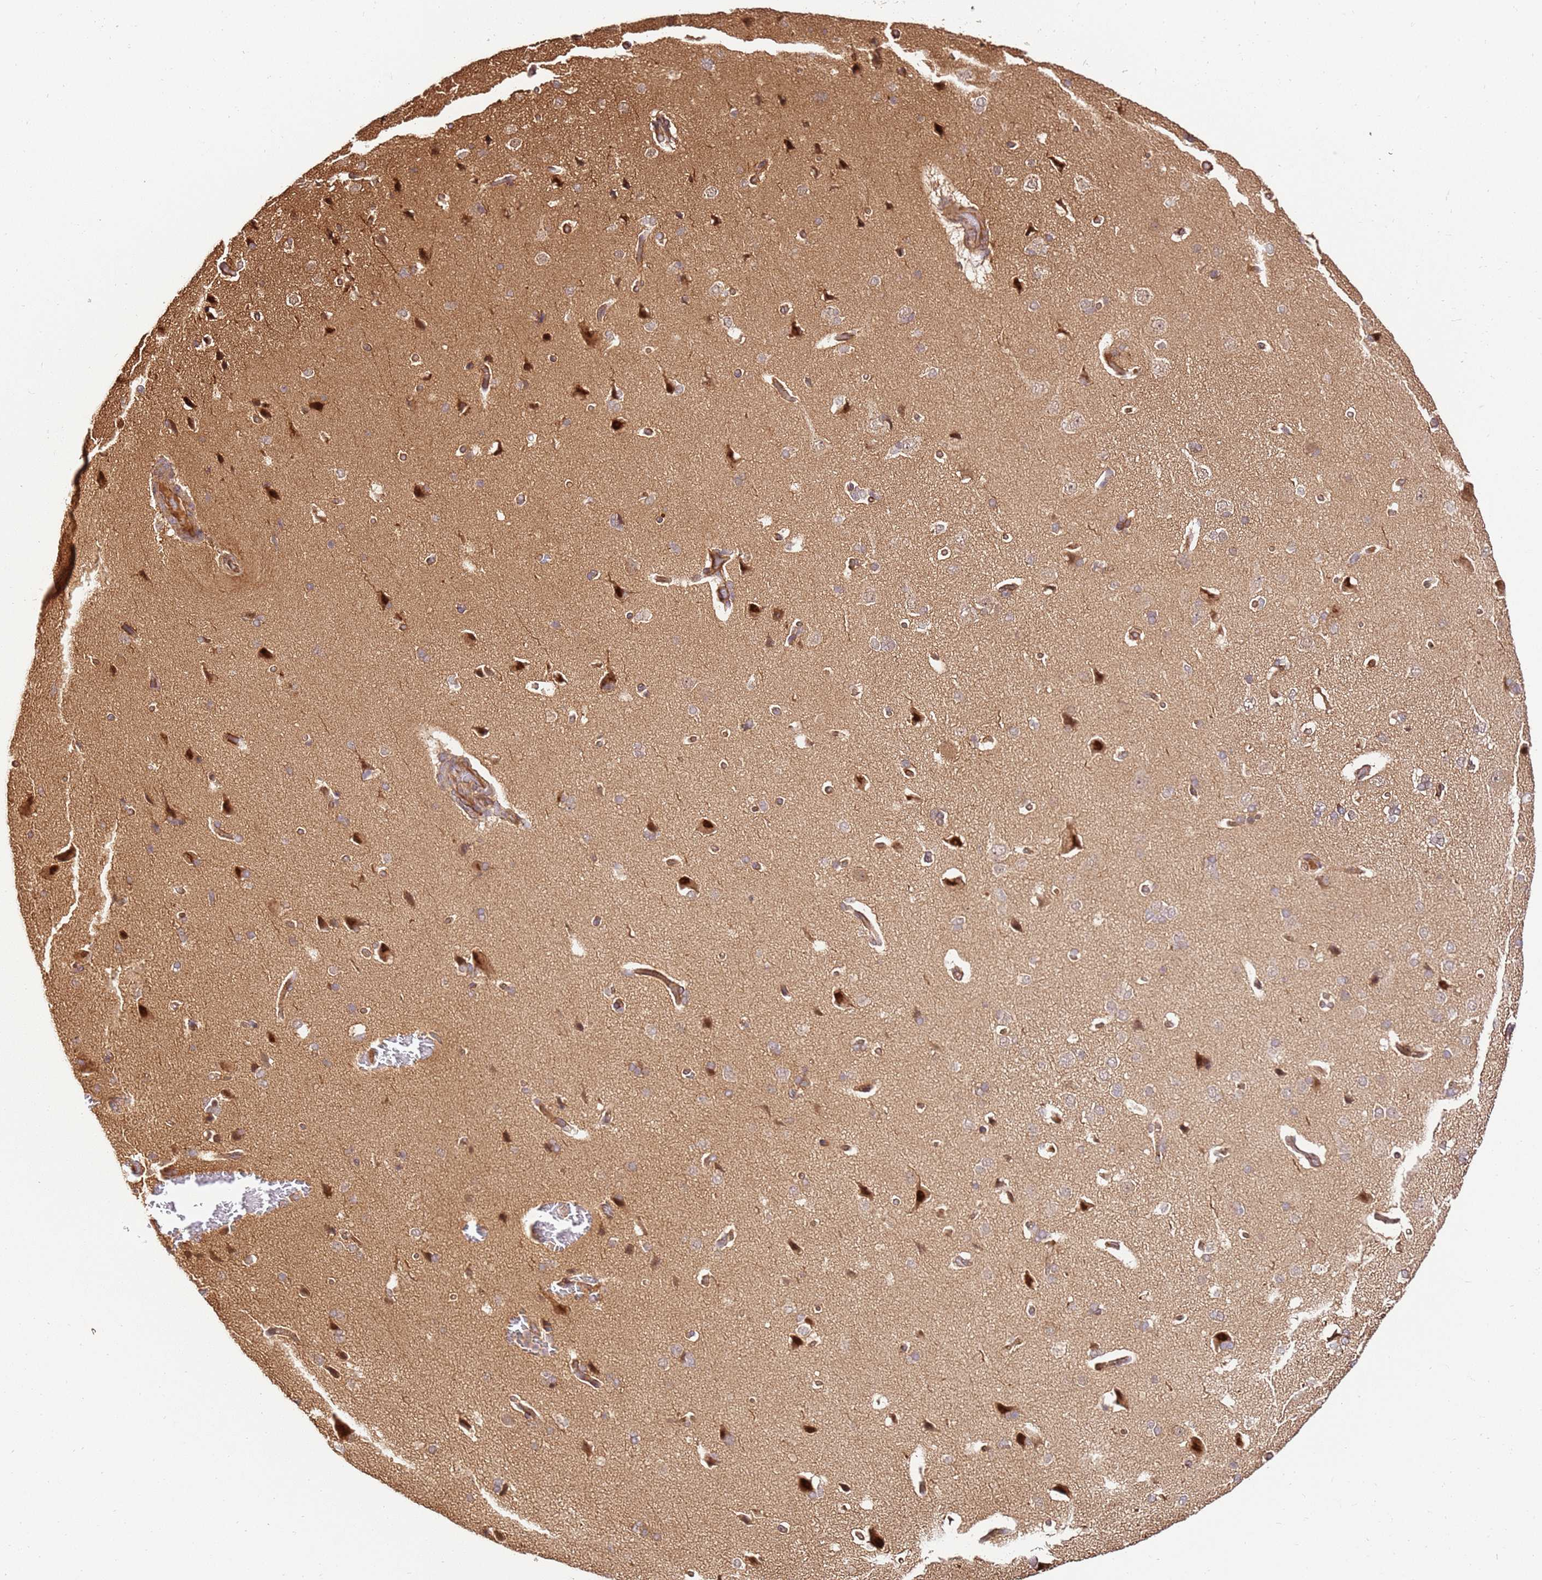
{"staining": {"intensity": "moderate", "quantity": ">75%", "location": "cytoplasmic/membranous"}, "tissue": "cerebral cortex", "cell_type": "Endothelial cells", "image_type": "normal", "snomed": [{"axis": "morphology", "description": "Normal tissue, NOS"}, {"axis": "topography", "description": "Cerebral cortex"}], "caption": "Protein expression analysis of normal cerebral cortex displays moderate cytoplasmic/membranous expression in approximately >75% of endothelial cells.", "gene": "KATNAL2", "patient": {"sex": "male", "age": 62}}